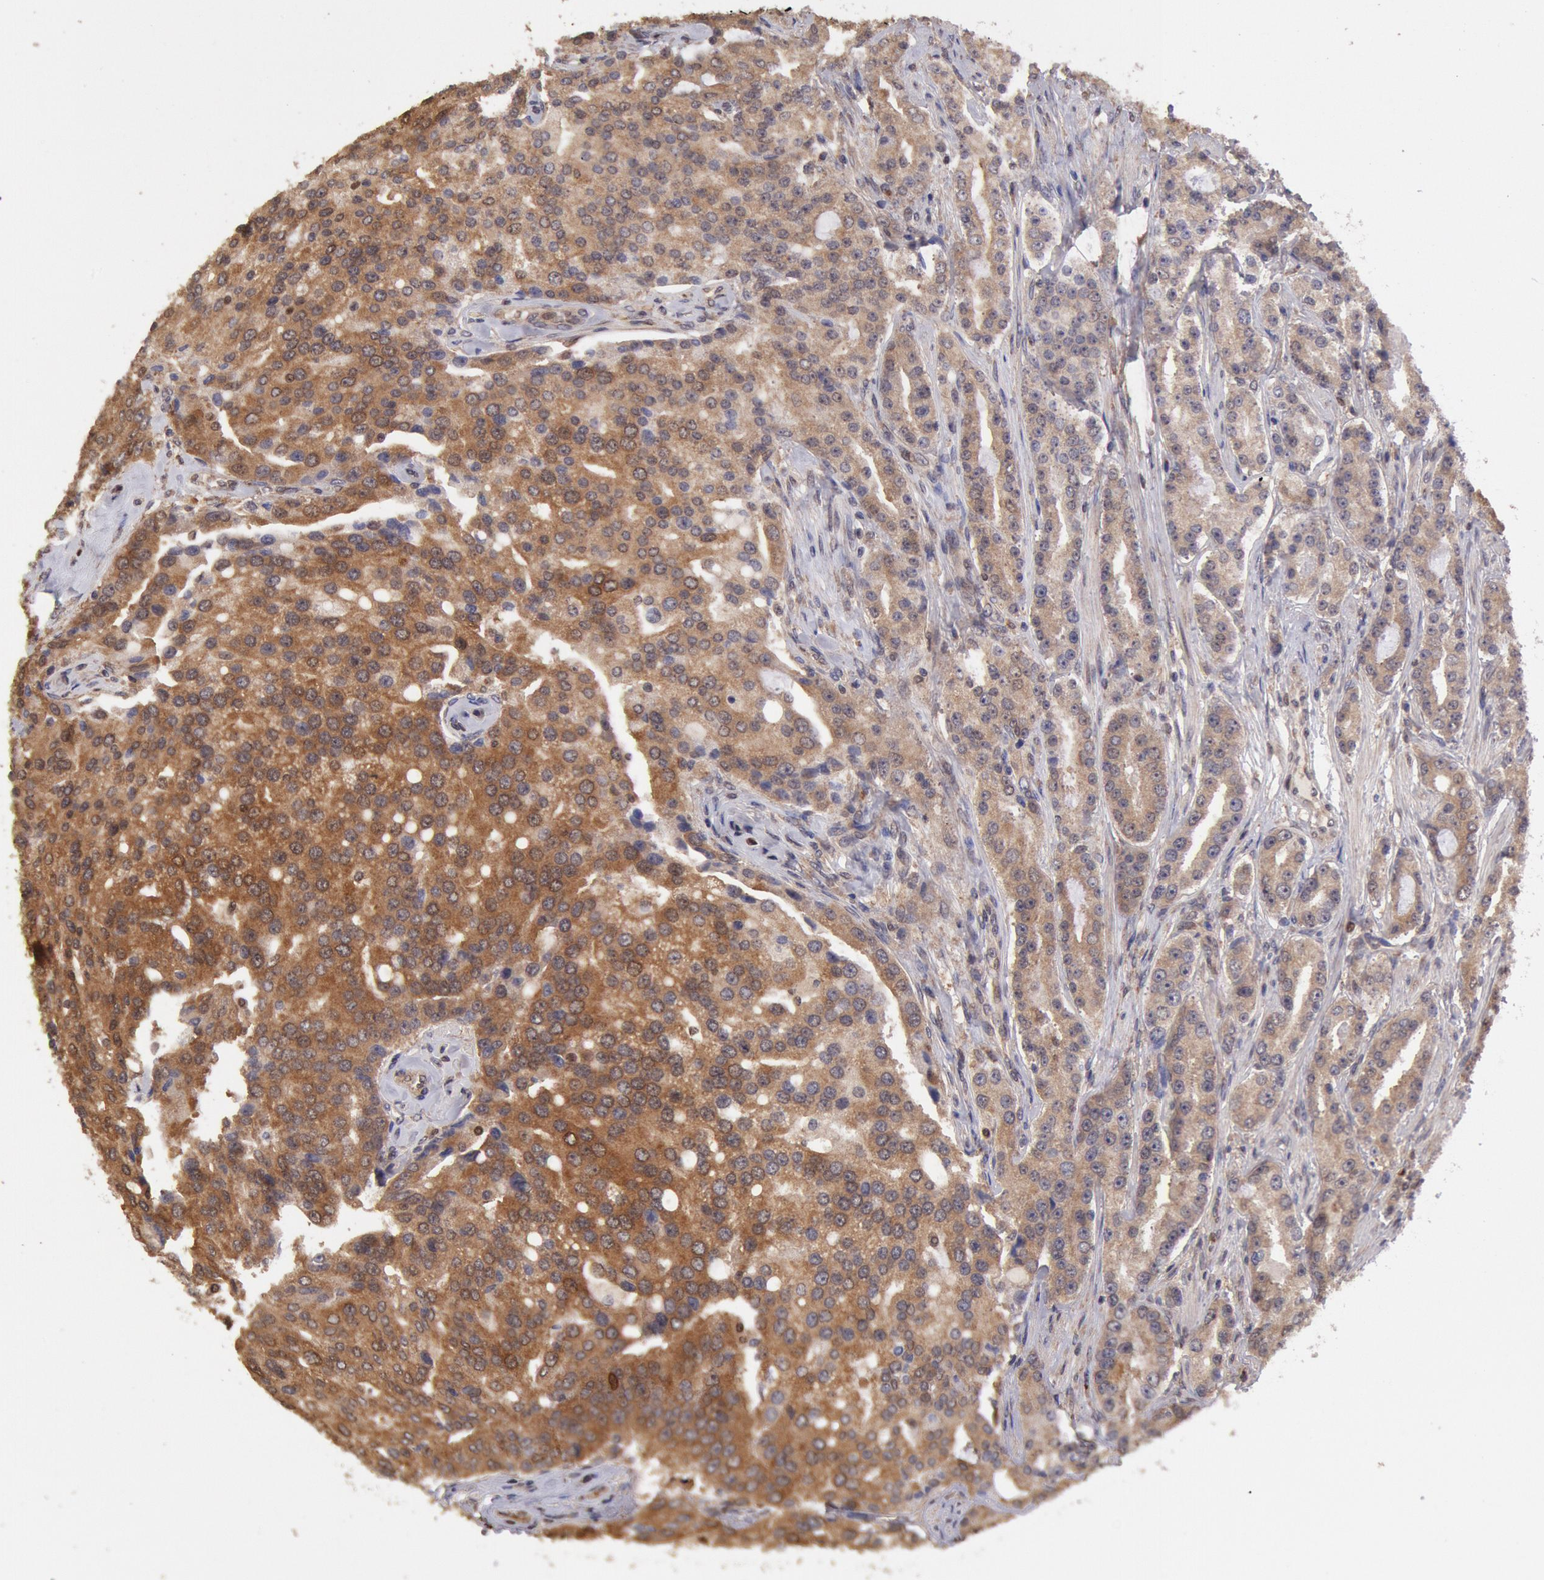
{"staining": {"intensity": "moderate", "quantity": ">75%", "location": "cytoplasmic/membranous"}, "tissue": "prostate cancer", "cell_type": "Tumor cells", "image_type": "cancer", "snomed": [{"axis": "morphology", "description": "Adenocarcinoma, Medium grade"}, {"axis": "topography", "description": "Prostate"}], "caption": "Immunohistochemical staining of human prostate cancer exhibits medium levels of moderate cytoplasmic/membranous protein expression in approximately >75% of tumor cells.", "gene": "COMT", "patient": {"sex": "male", "age": 72}}